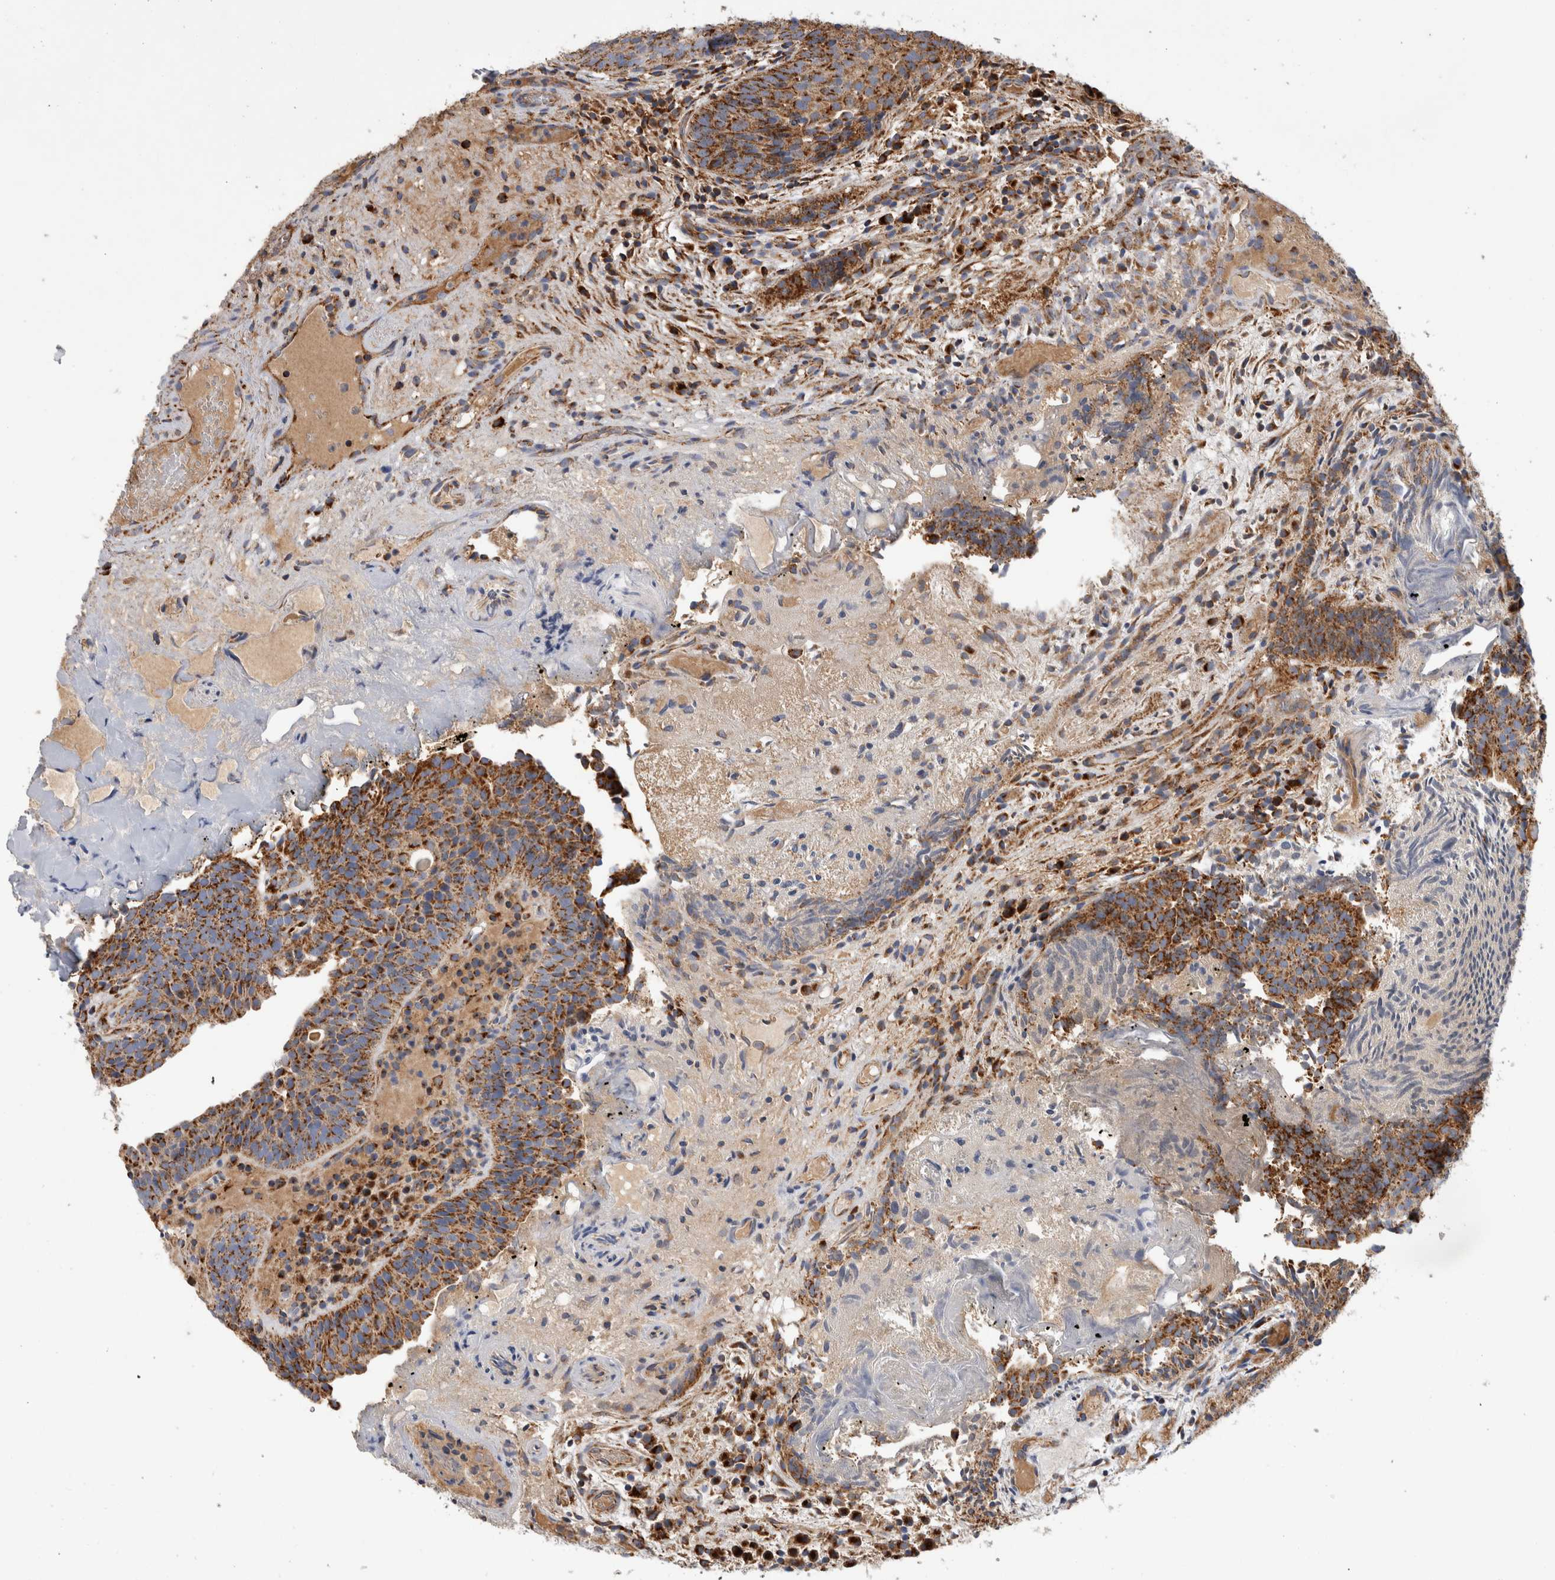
{"staining": {"intensity": "strong", "quantity": ">75%", "location": "cytoplasmic/membranous"}, "tissue": "urothelial cancer", "cell_type": "Tumor cells", "image_type": "cancer", "snomed": [{"axis": "morphology", "description": "Urothelial carcinoma, Low grade"}, {"axis": "topography", "description": "Urinary bladder"}], "caption": "The image shows a brown stain indicating the presence of a protein in the cytoplasmic/membranous of tumor cells in urothelial cancer.", "gene": "IARS2", "patient": {"sex": "male", "age": 86}}